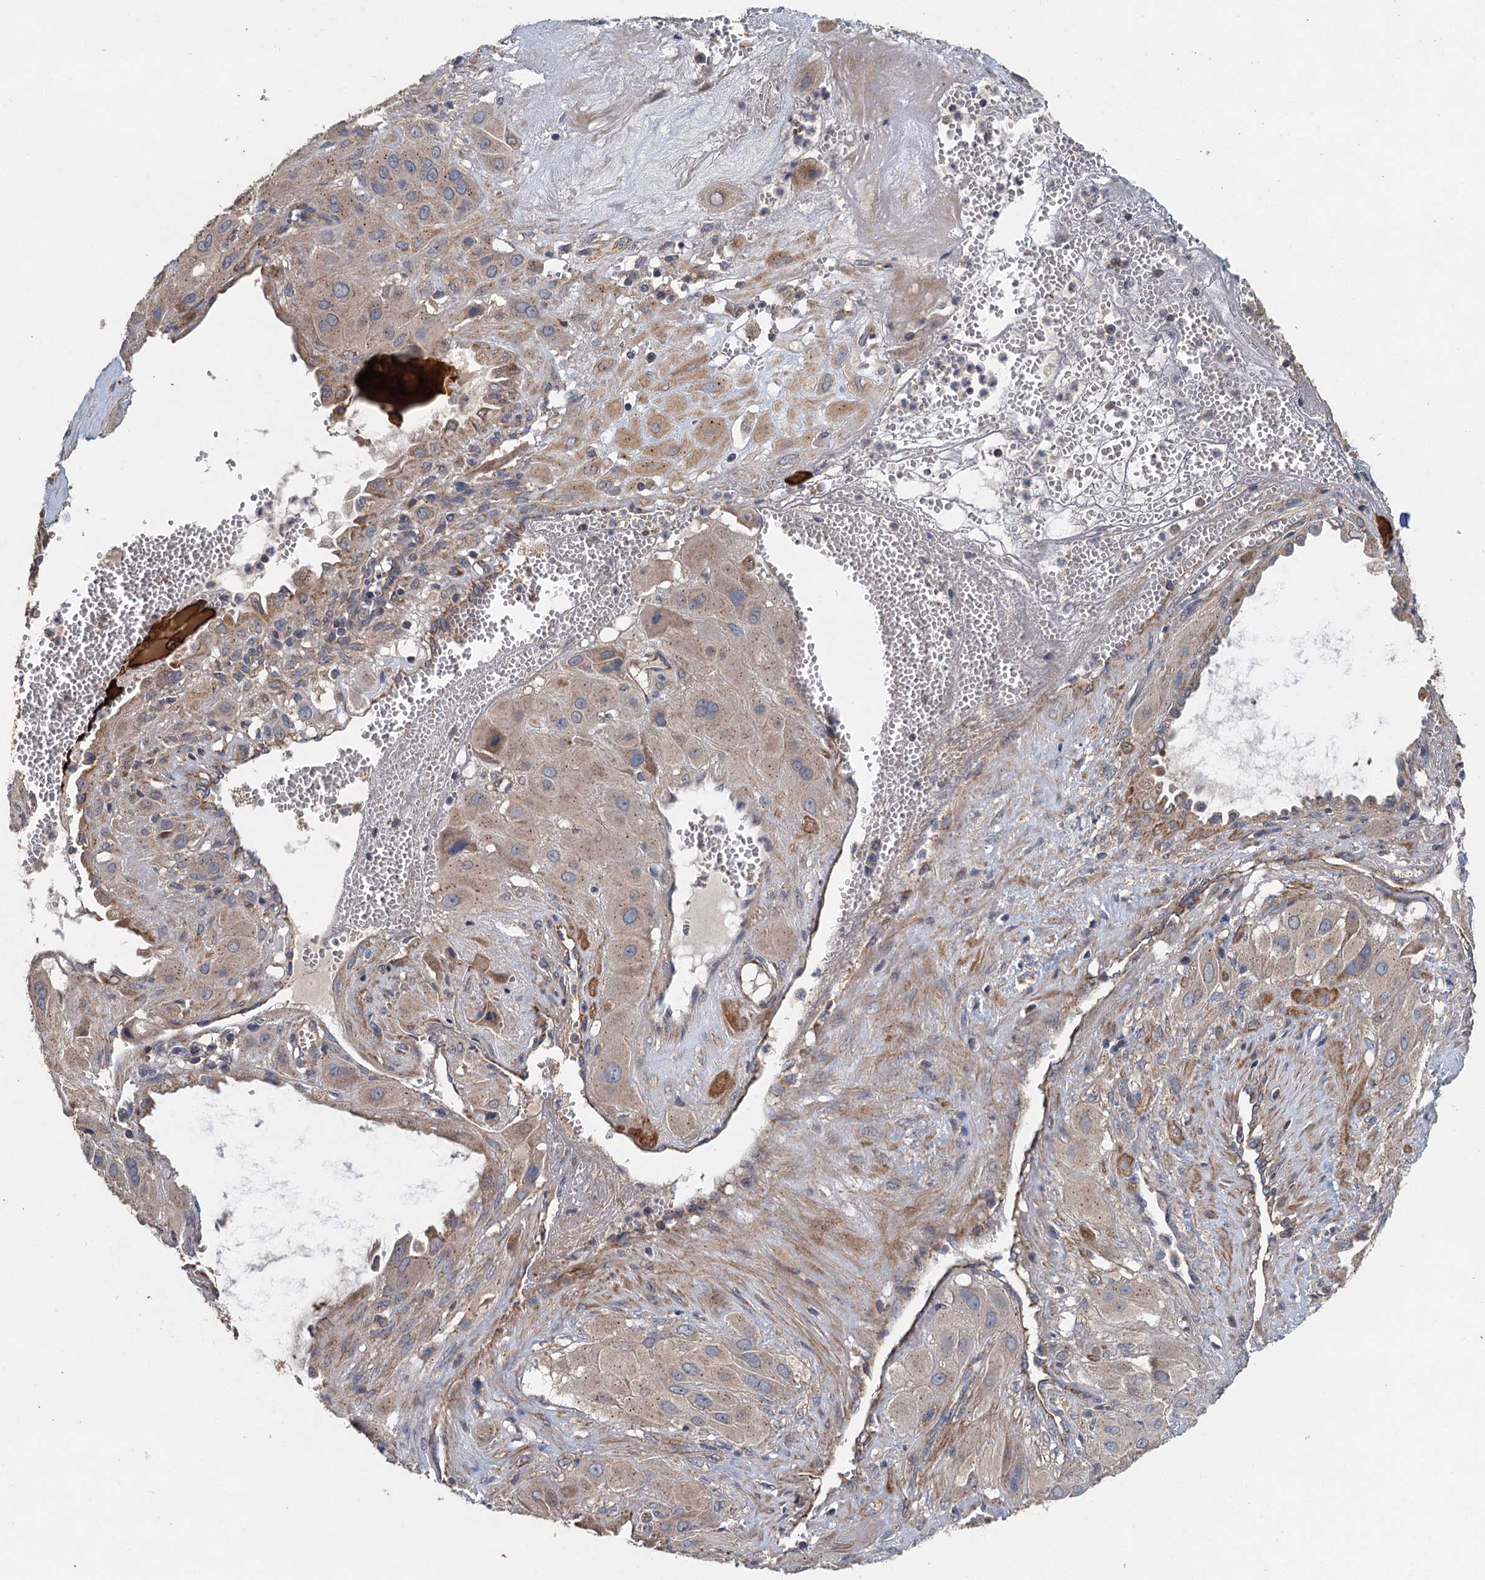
{"staining": {"intensity": "weak", "quantity": "25%-75%", "location": "cytoplasmic/membranous"}, "tissue": "cervical cancer", "cell_type": "Tumor cells", "image_type": "cancer", "snomed": [{"axis": "morphology", "description": "Squamous cell carcinoma, NOS"}, {"axis": "topography", "description": "Cervix"}], "caption": "There is low levels of weak cytoplasmic/membranous expression in tumor cells of squamous cell carcinoma (cervical), as demonstrated by immunohistochemical staining (brown color).", "gene": "BCS1L", "patient": {"sex": "female", "age": 34}}